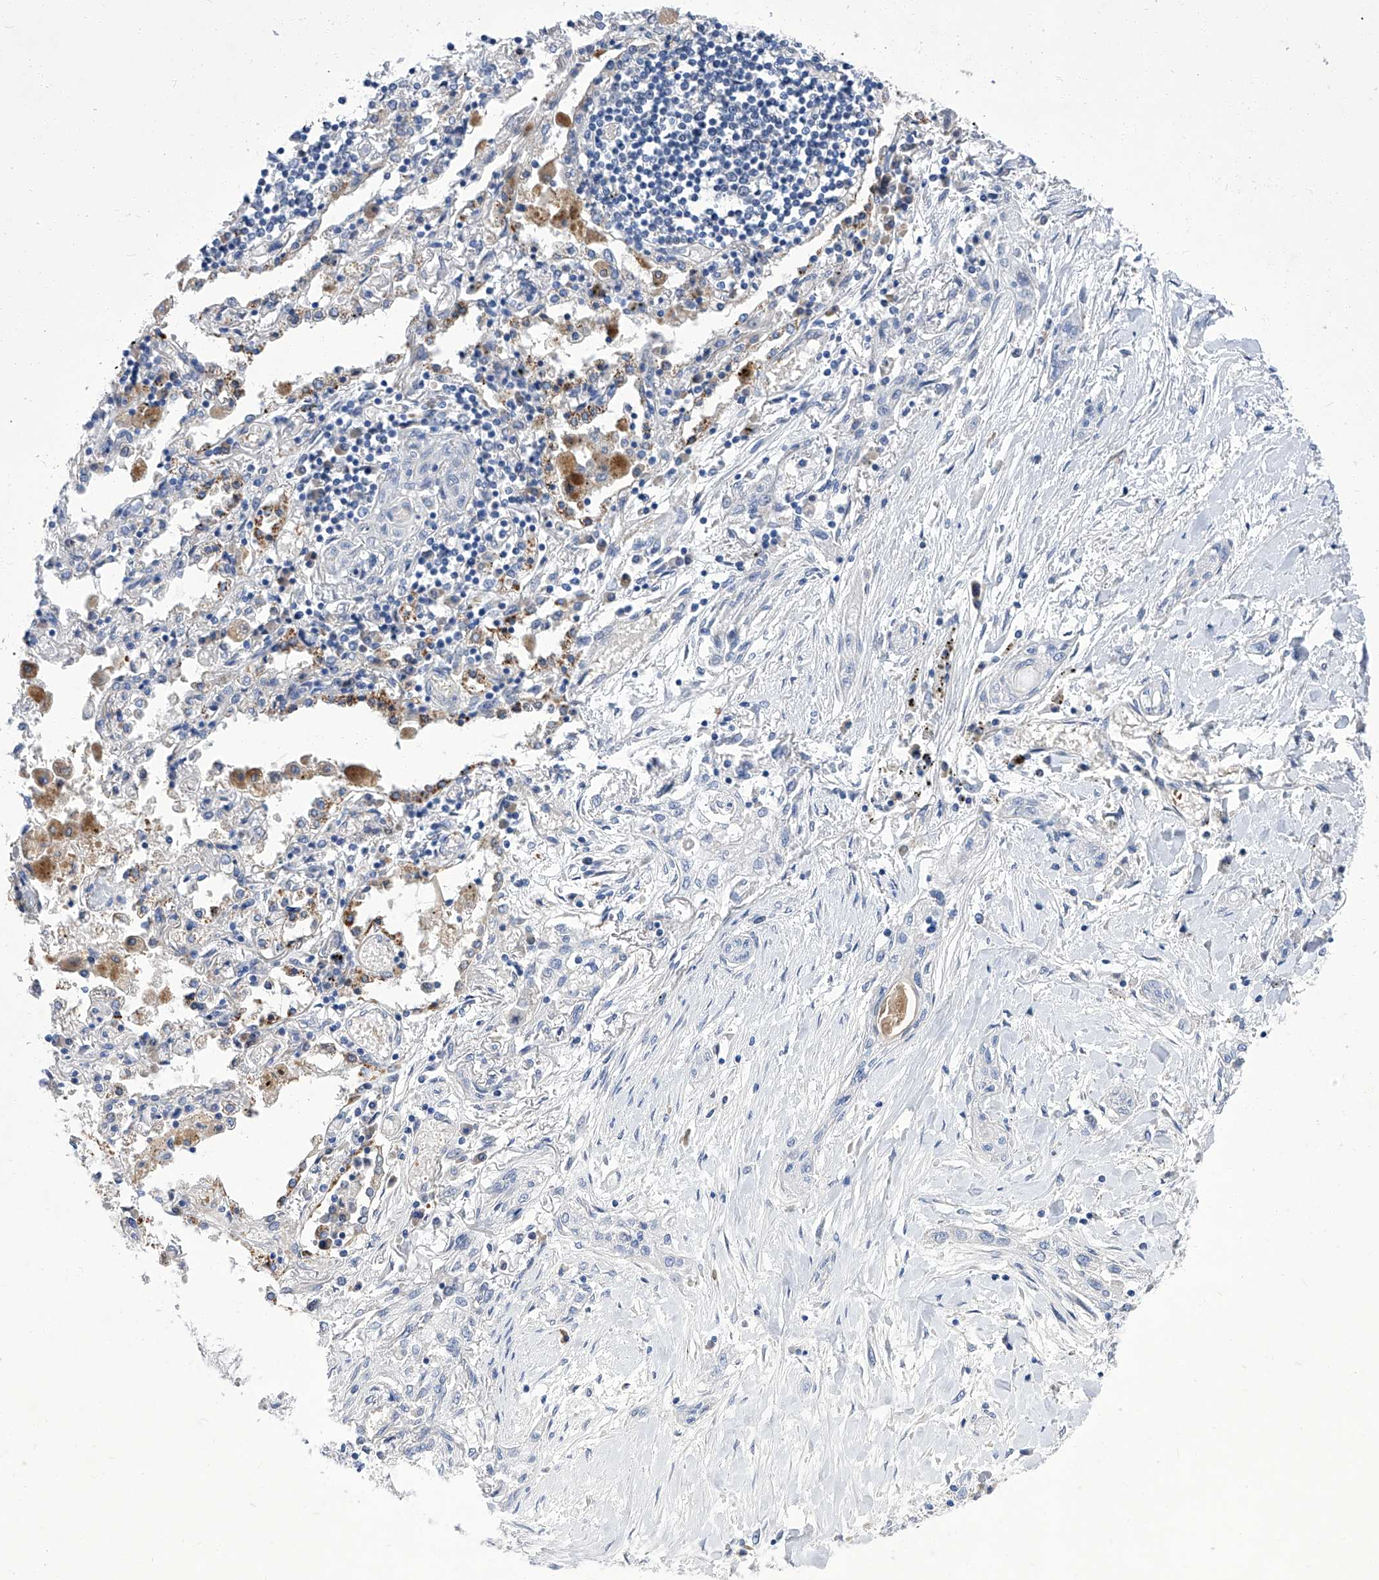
{"staining": {"intensity": "negative", "quantity": "none", "location": "none"}, "tissue": "lung cancer", "cell_type": "Tumor cells", "image_type": "cancer", "snomed": [{"axis": "morphology", "description": "Squamous cell carcinoma, NOS"}, {"axis": "topography", "description": "Lung"}], "caption": "Protein analysis of lung cancer exhibits no significant staining in tumor cells. (DAB (3,3'-diaminobenzidine) immunohistochemistry, high magnification).", "gene": "PARD3", "patient": {"sex": "female", "age": 47}}